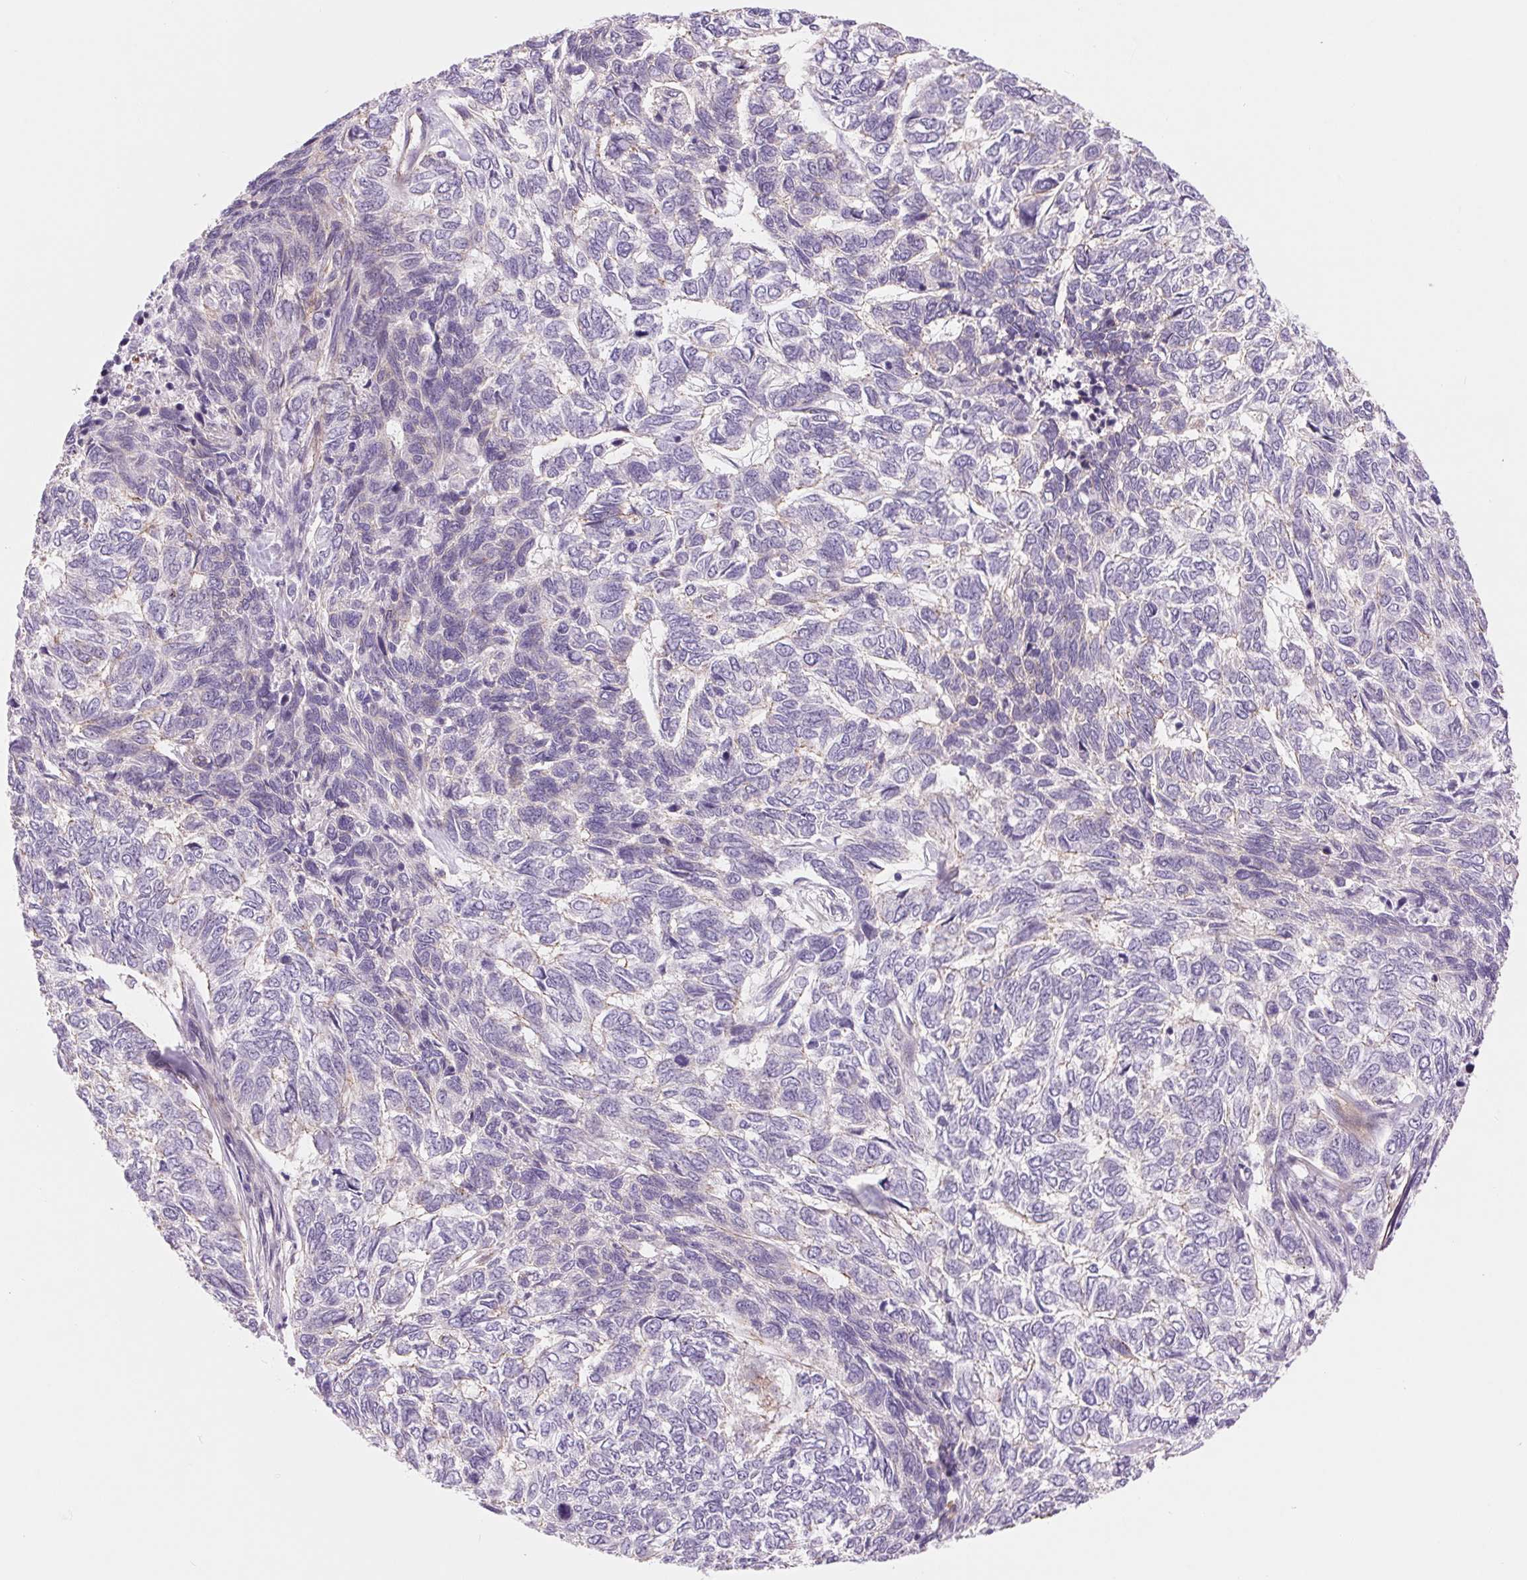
{"staining": {"intensity": "negative", "quantity": "none", "location": "none"}, "tissue": "skin cancer", "cell_type": "Tumor cells", "image_type": "cancer", "snomed": [{"axis": "morphology", "description": "Basal cell carcinoma"}, {"axis": "topography", "description": "Skin"}], "caption": "A photomicrograph of human skin cancer (basal cell carcinoma) is negative for staining in tumor cells.", "gene": "DIXDC1", "patient": {"sex": "female", "age": 65}}